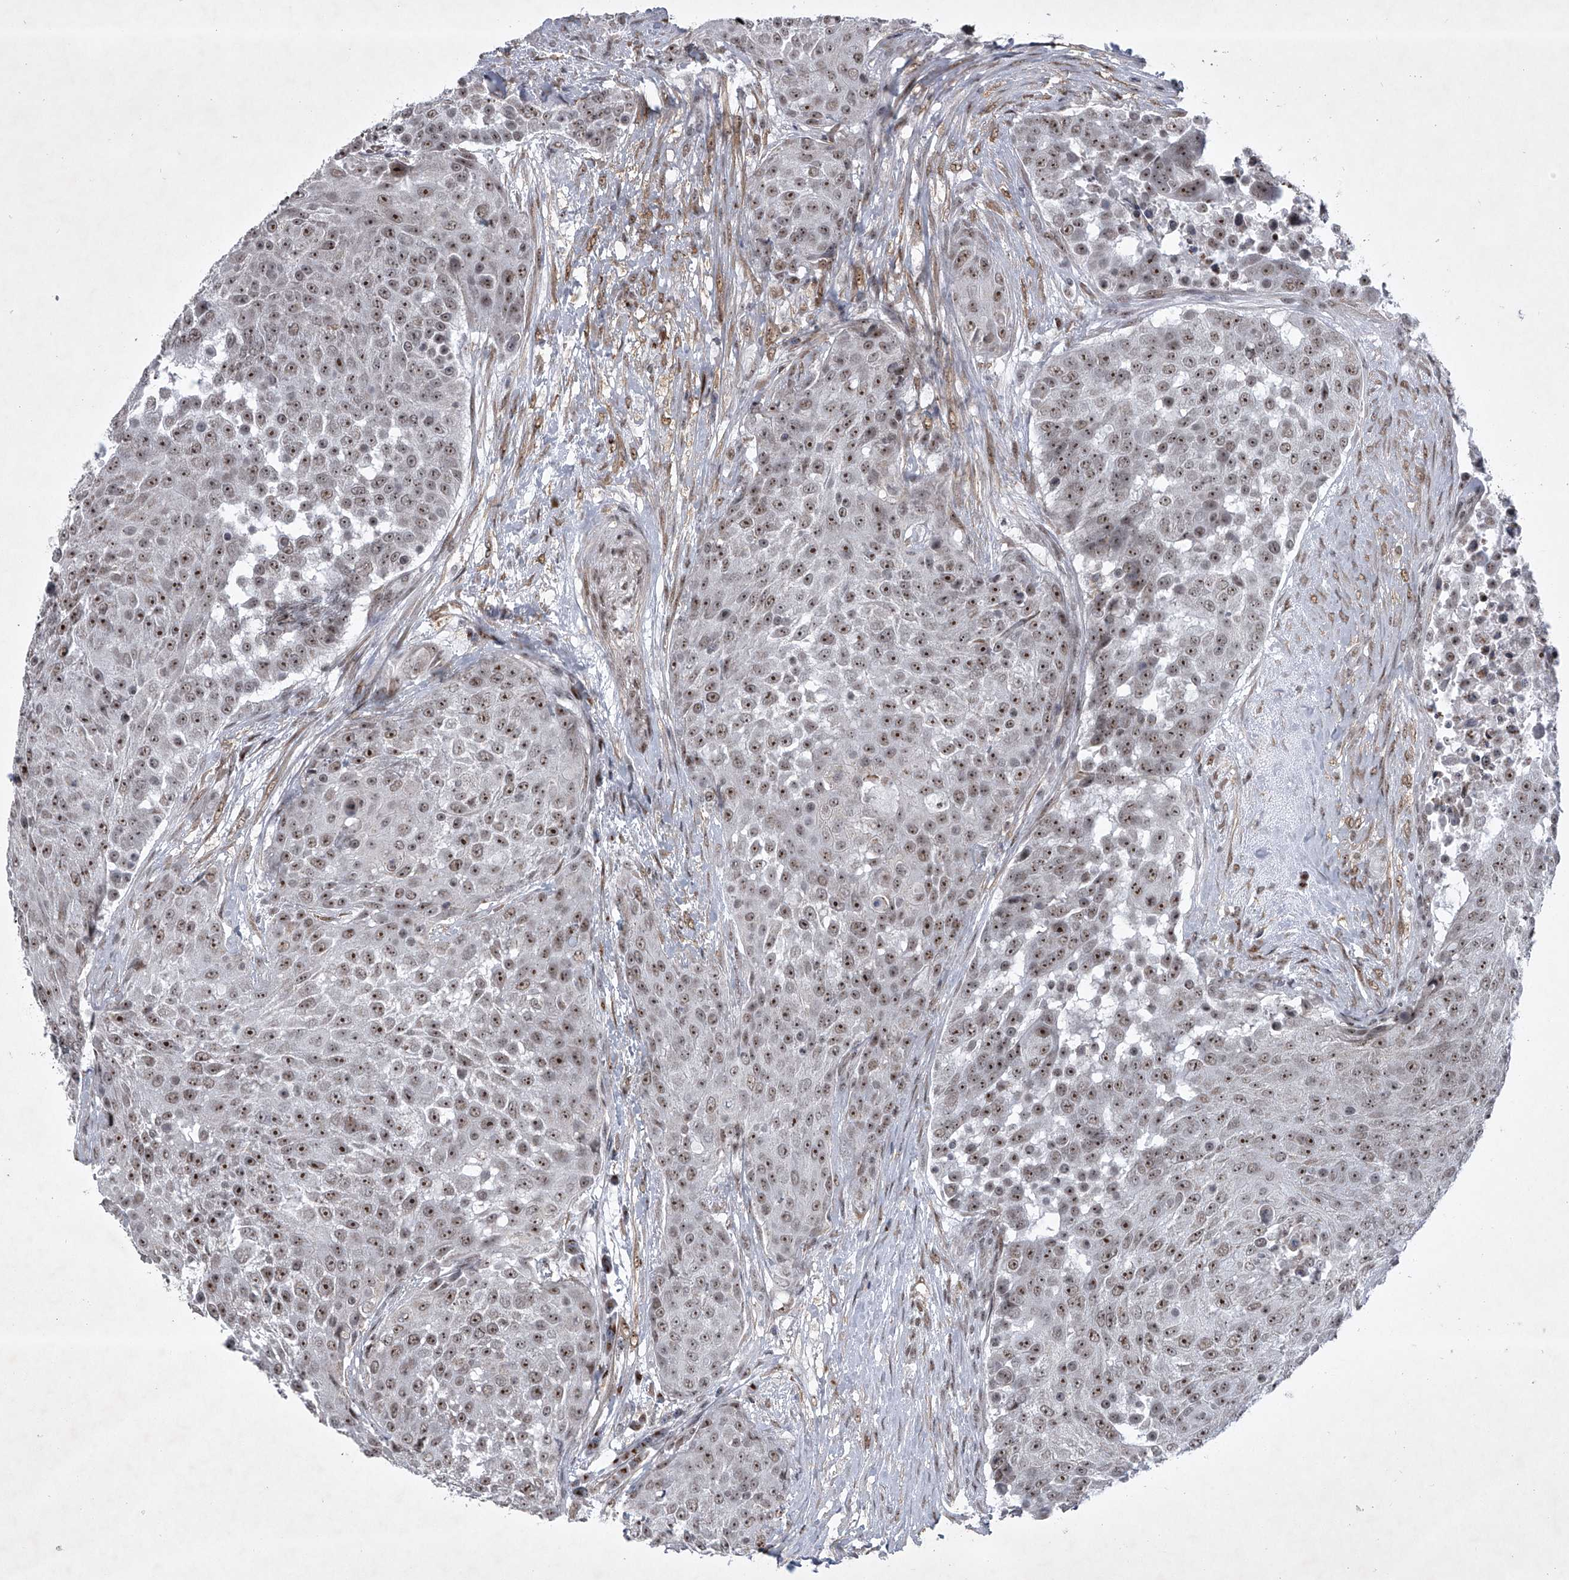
{"staining": {"intensity": "moderate", "quantity": ">75%", "location": "nuclear"}, "tissue": "urothelial cancer", "cell_type": "Tumor cells", "image_type": "cancer", "snomed": [{"axis": "morphology", "description": "Urothelial carcinoma, High grade"}, {"axis": "topography", "description": "Urinary bladder"}], "caption": "Immunohistochemical staining of human urothelial carcinoma (high-grade) displays moderate nuclear protein expression in about >75% of tumor cells. The staining was performed using DAB to visualize the protein expression in brown, while the nuclei were stained in blue with hematoxylin (Magnification: 20x).", "gene": "MLLT1", "patient": {"sex": "female", "age": 63}}